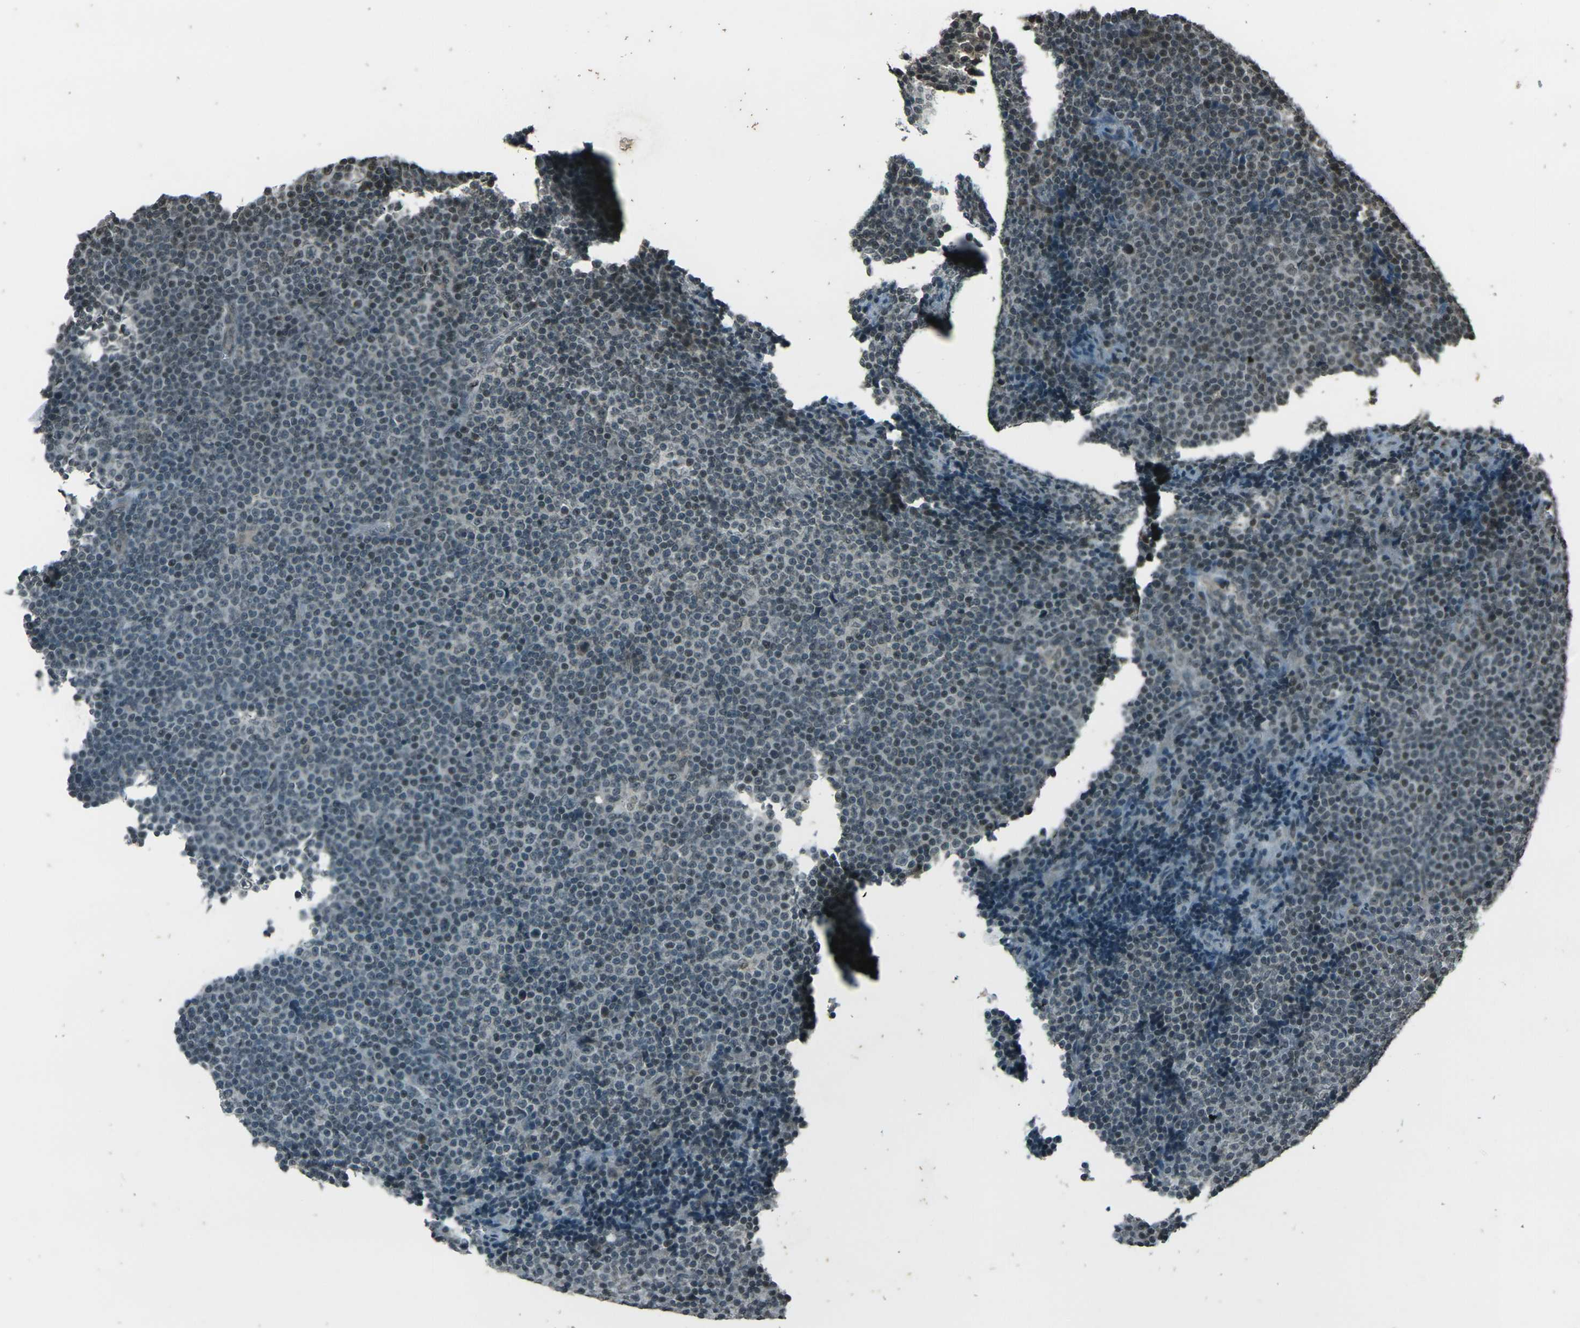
{"staining": {"intensity": "moderate", "quantity": "<25%", "location": "nuclear"}, "tissue": "lymphoma", "cell_type": "Tumor cells", "image_type": "cancer", "snomed": [{"axis": "morphology", "description": "Malignant lymphoma, non-Hodgkin's type, Low grade"}, {"axis": "topography", "description": "Lymph node"}], "caption": "Lymphoma was stained to show a protein in brown. There is low levels of moderate nuclear positivity in about <25% of tumor cells.", "gene": "PRPF8", "patient": {"sex": "female", "age": 67}}